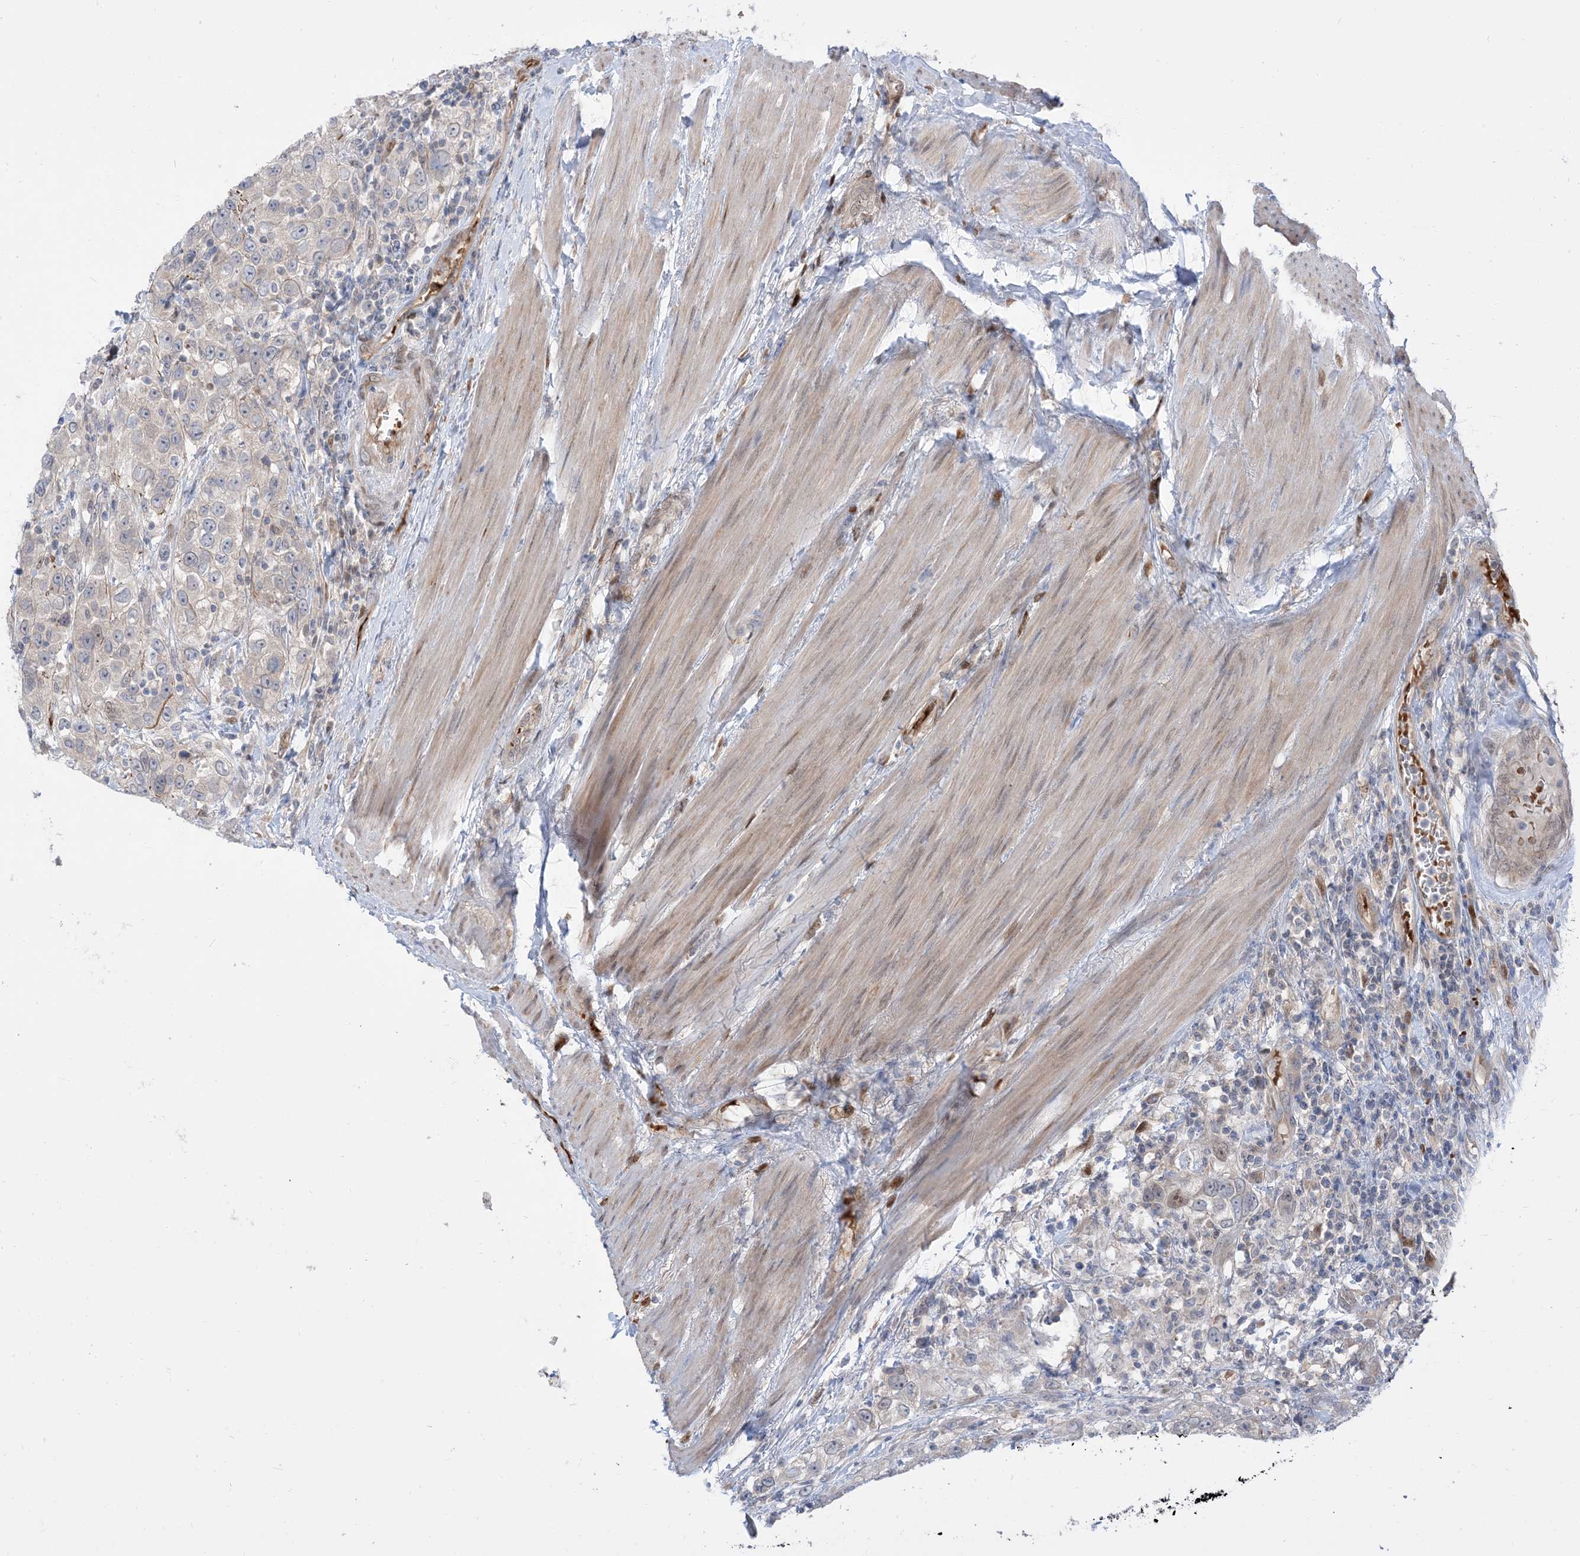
{"staining": {"intensity": "negative", "quantity": "none", "location": "none"}, "tissue": "urothelial cancer", "cell_type": "Tumor cells", "image_type": "cancer", "snomed": [{"axis": "morphology", "description": "Urothelial carcinoma, High grade"}, {"axis": "topography", "description": "Urinary bladder"}], "caption": "Urothelial cancer was stained to show a protein in brown. There is no significant expression in tumor cells. (DAB (3,3'-diaminobenzidine) IHC visualized using brightfield microscopy, high magnification).", "gene": "RIN1", "patient": {"sex": "female", "age": 80}}